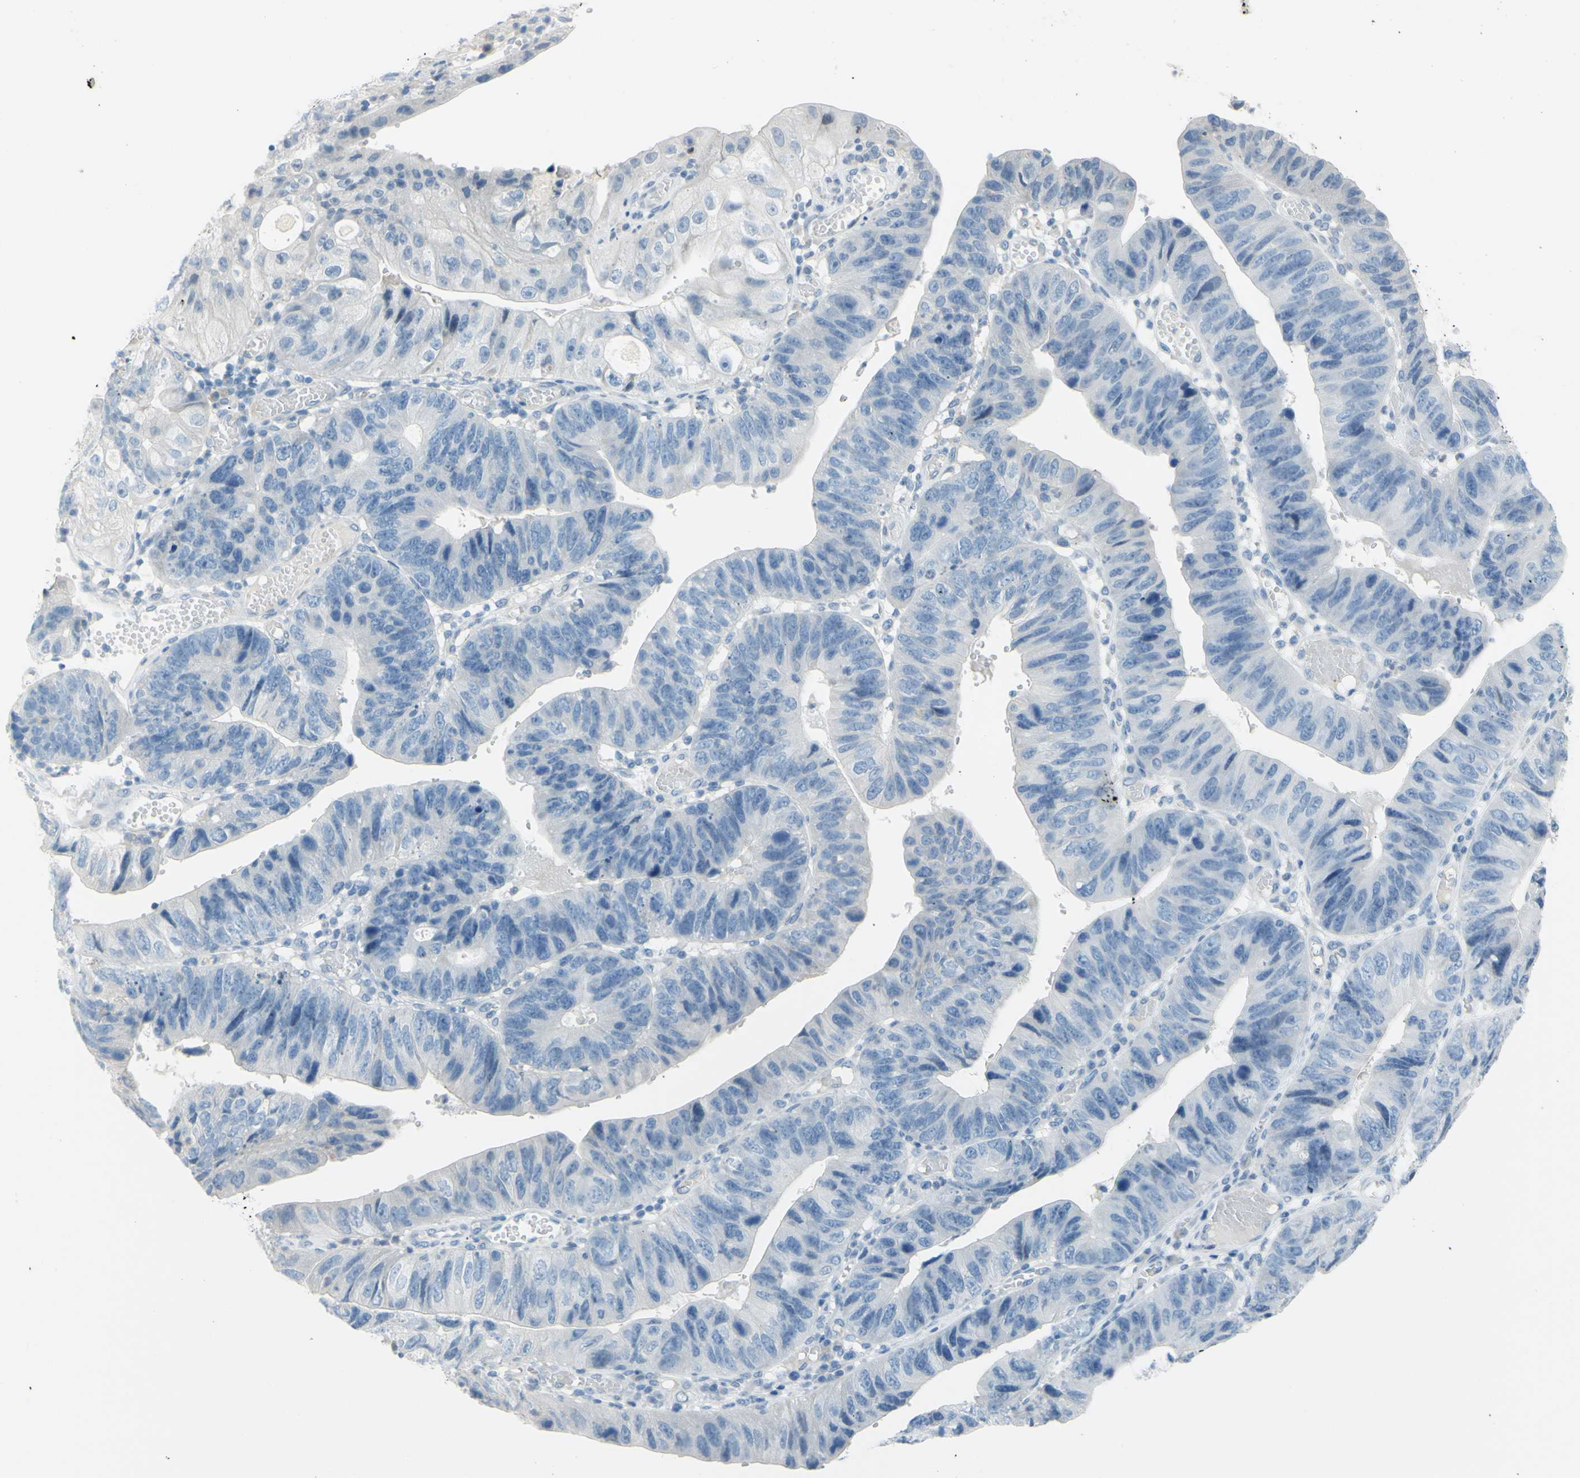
{"staining": {"intensity": "negative", "quantity": "none", "location": "none"}, "tissue": "stomach cancer", "cell_type": "Tumor cells", "image_type": "cancer", "snomed": [{"axis": "morphology", "description": "Adenocarcinoma, NOS"}, {"axis": "topography", "description": "Stomach"}], "caption": "This is an IHC histopathology image of human stomach cancer. There is no staining in tumor cells.", "gene": "DCT", "patient": {"sex": "male", "age": 59}}